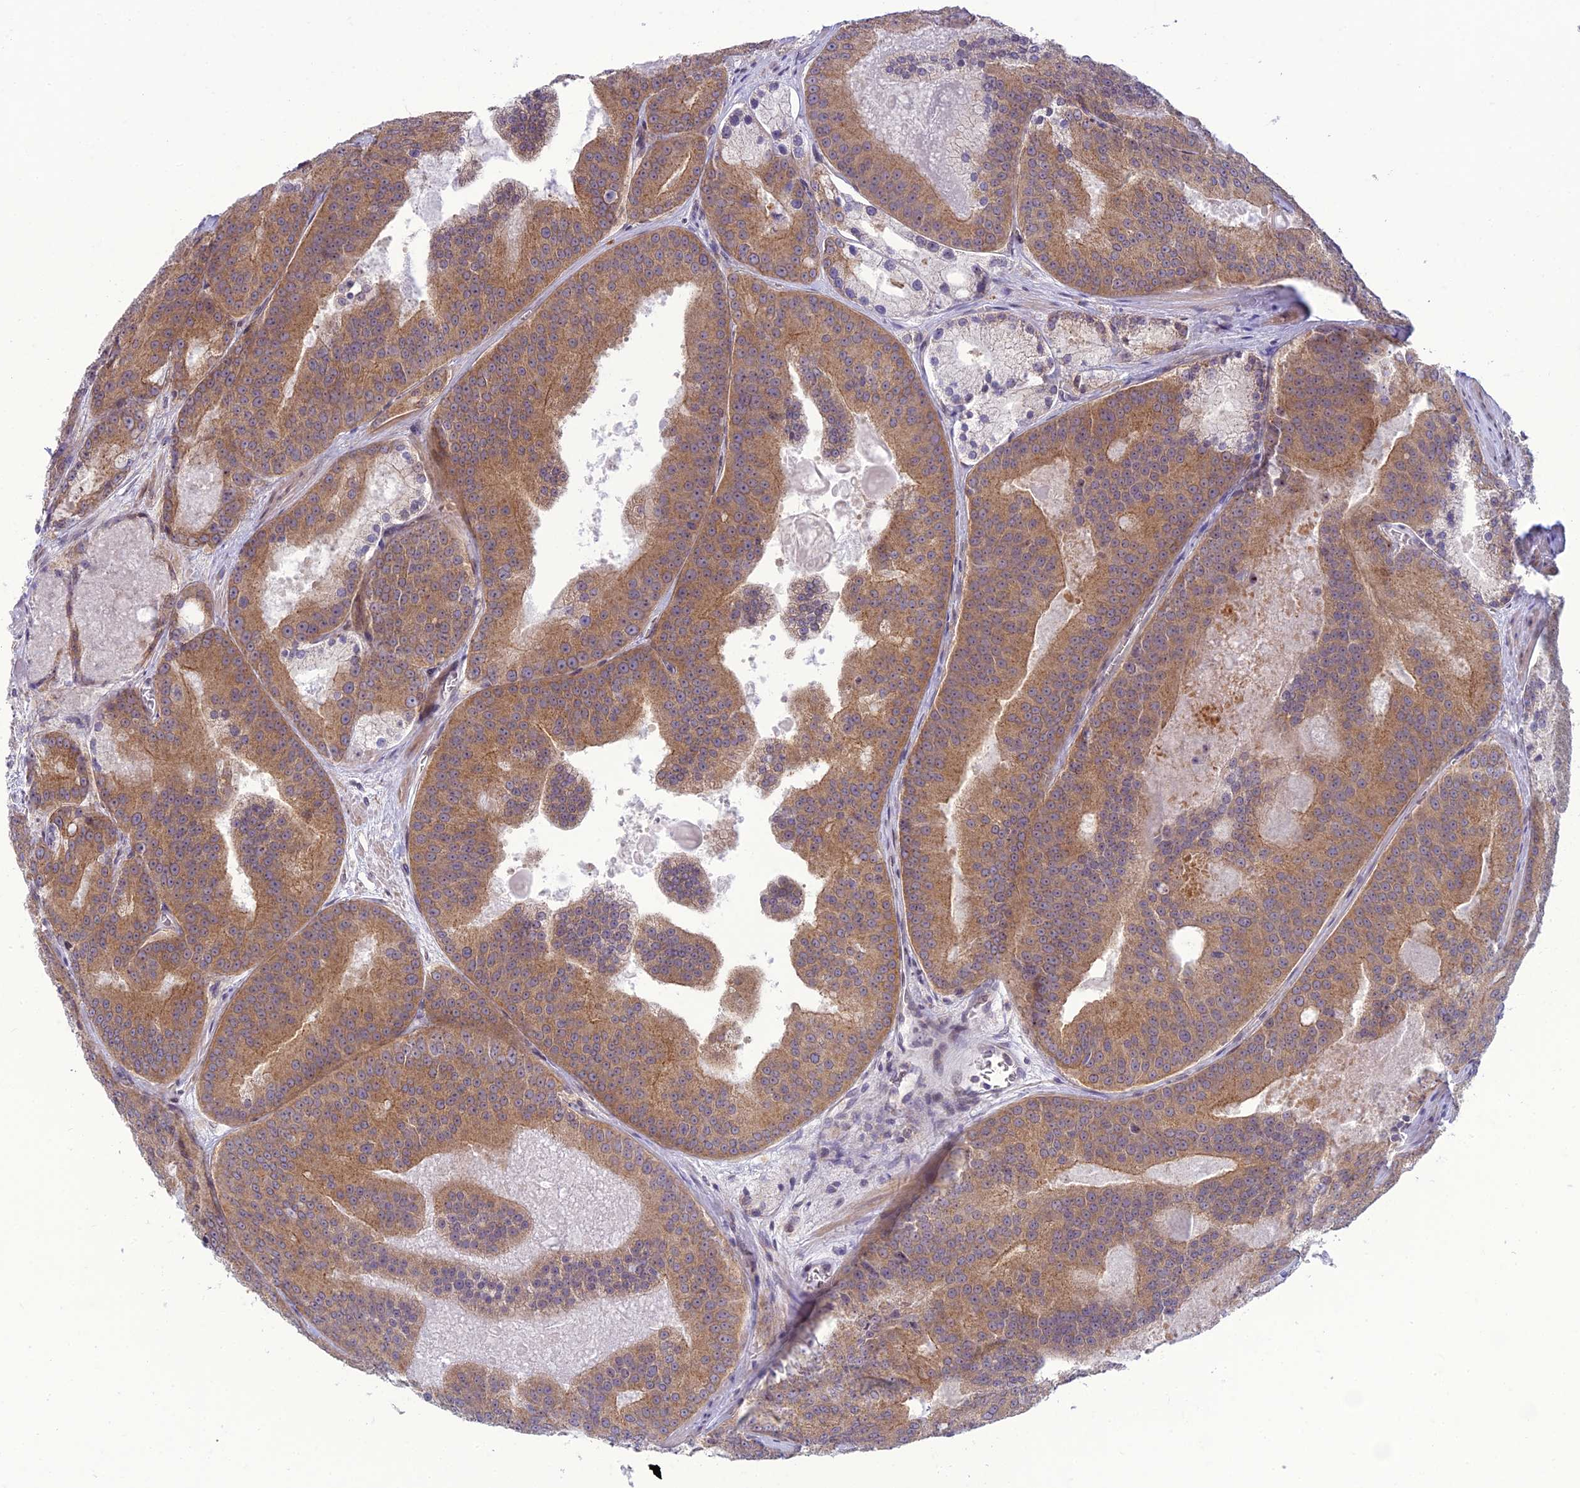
{"staining": {"intensity": "moderate", "quantity": ">75%", "location": "cytoplasmic/membranous"}, "tissue": "prostate cancer", "cell_type": "Tumor cells", "image_type": "cancer", "snomed": [{"axis": "morphology", "description": "Adenocarcinoma, High grade"}, {"axis": "topography", "description": "Prostate"}], "caption": "Brown immunohistochemical staining in prostate cancer (adenocarcinoma (high-grade)) reveals moderate cytoplasmic/membranous positivity in approximately >75% of tumor cells. (DAB IHC with brightfield microscopy, high magnification).", "gene": "DTX2", "patient": {"sex": "male", "age": 61}}